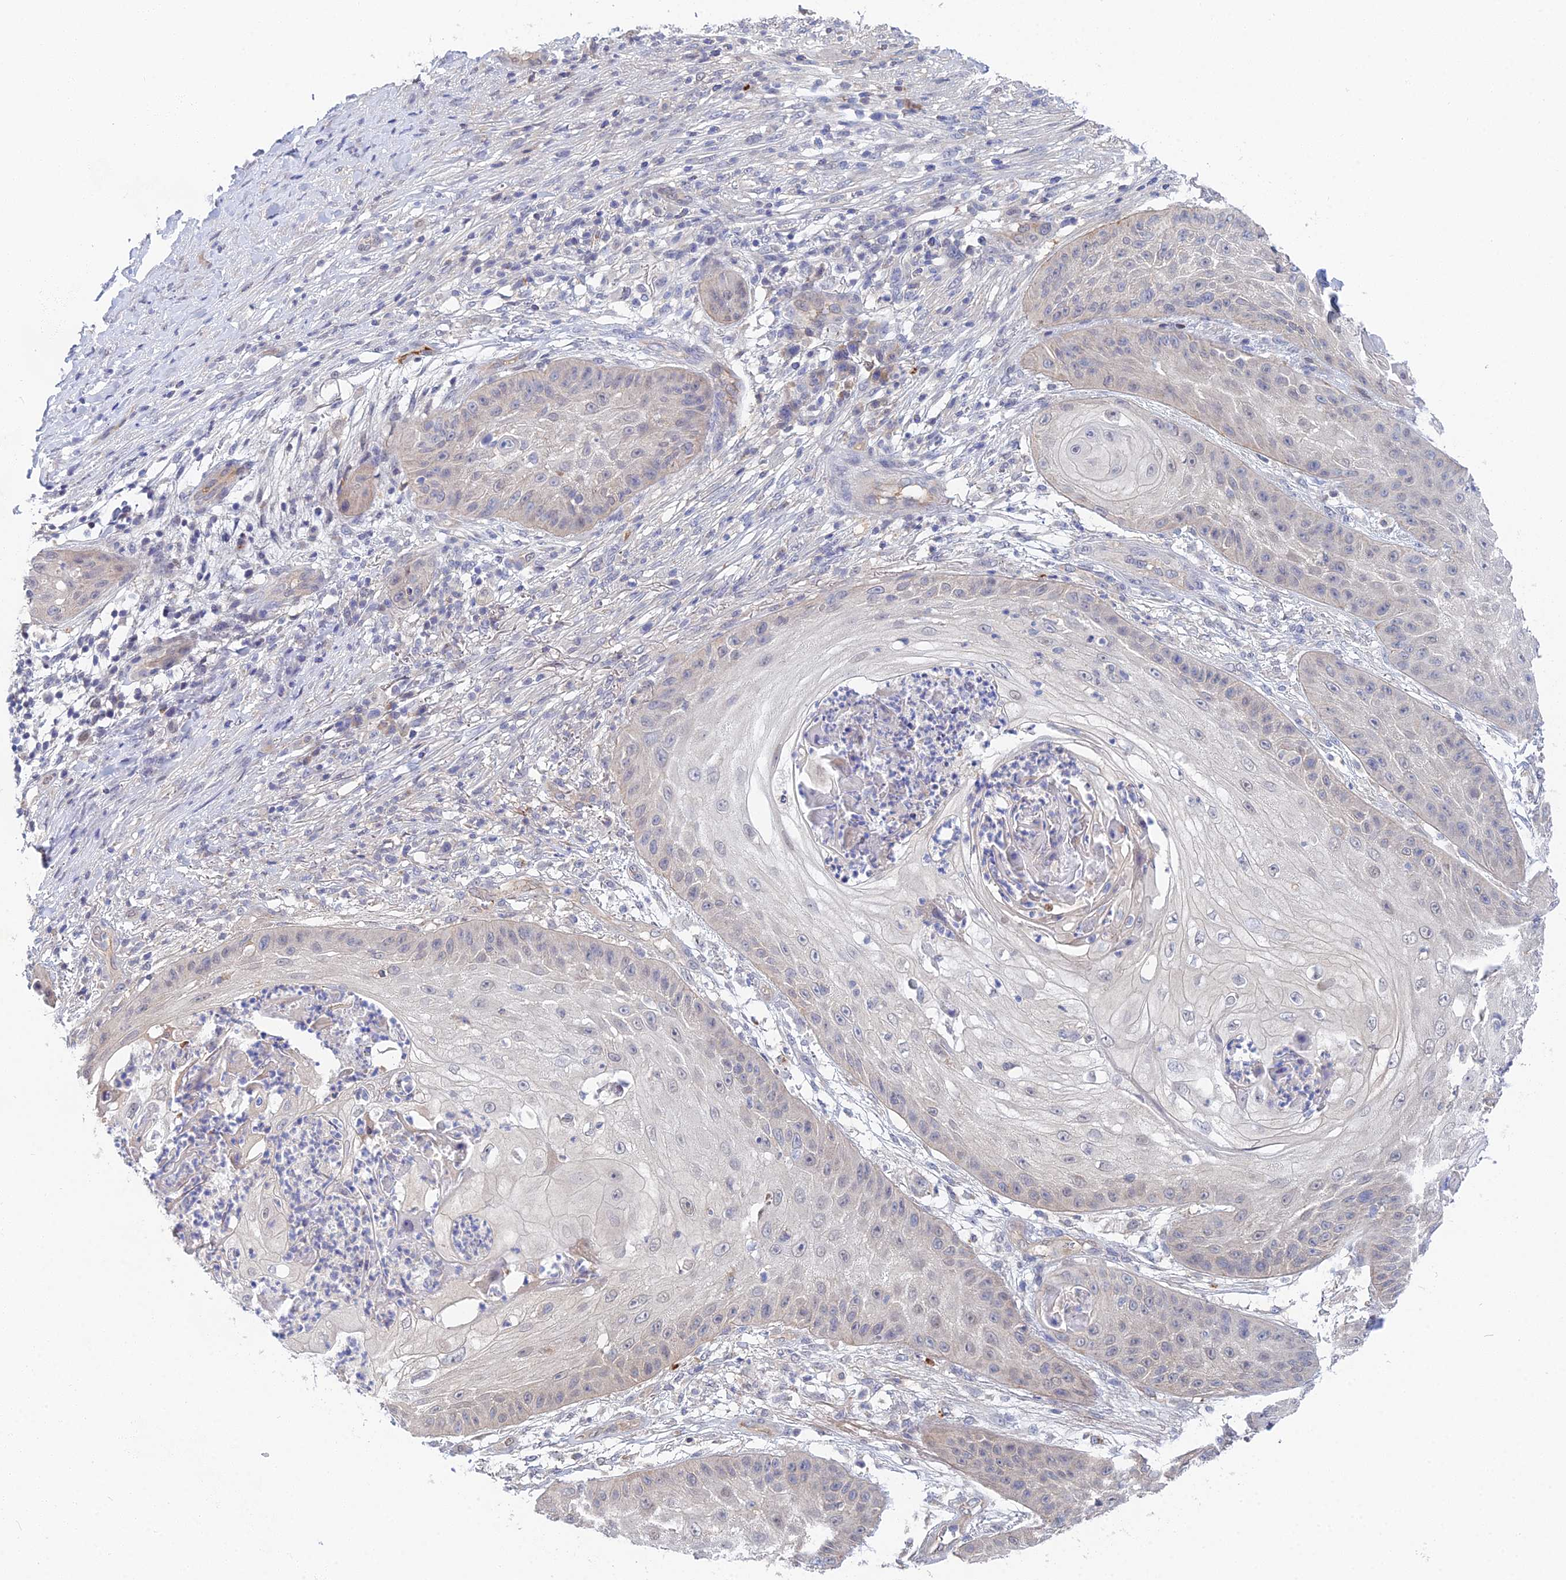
{"staining": {"intensity": "negative", "quantity": "none", "location": "none"}, "tissue": "skin cancer", "cell_type": "Tumor cells", "image_type": "cancer", "snomed": [{"axis": "morphology", "description": "Squamous cell carcinoma, NOS"}, {"axis": "topography", "description": "Skin"}], "caption": "Tumor cells are negative for brown protein staining in skin cancer (squamous cell carcinoma). Nuclei are stained in blue.", "gene": "DNAH14", "patient": {"sex": "male", "age": 70}}